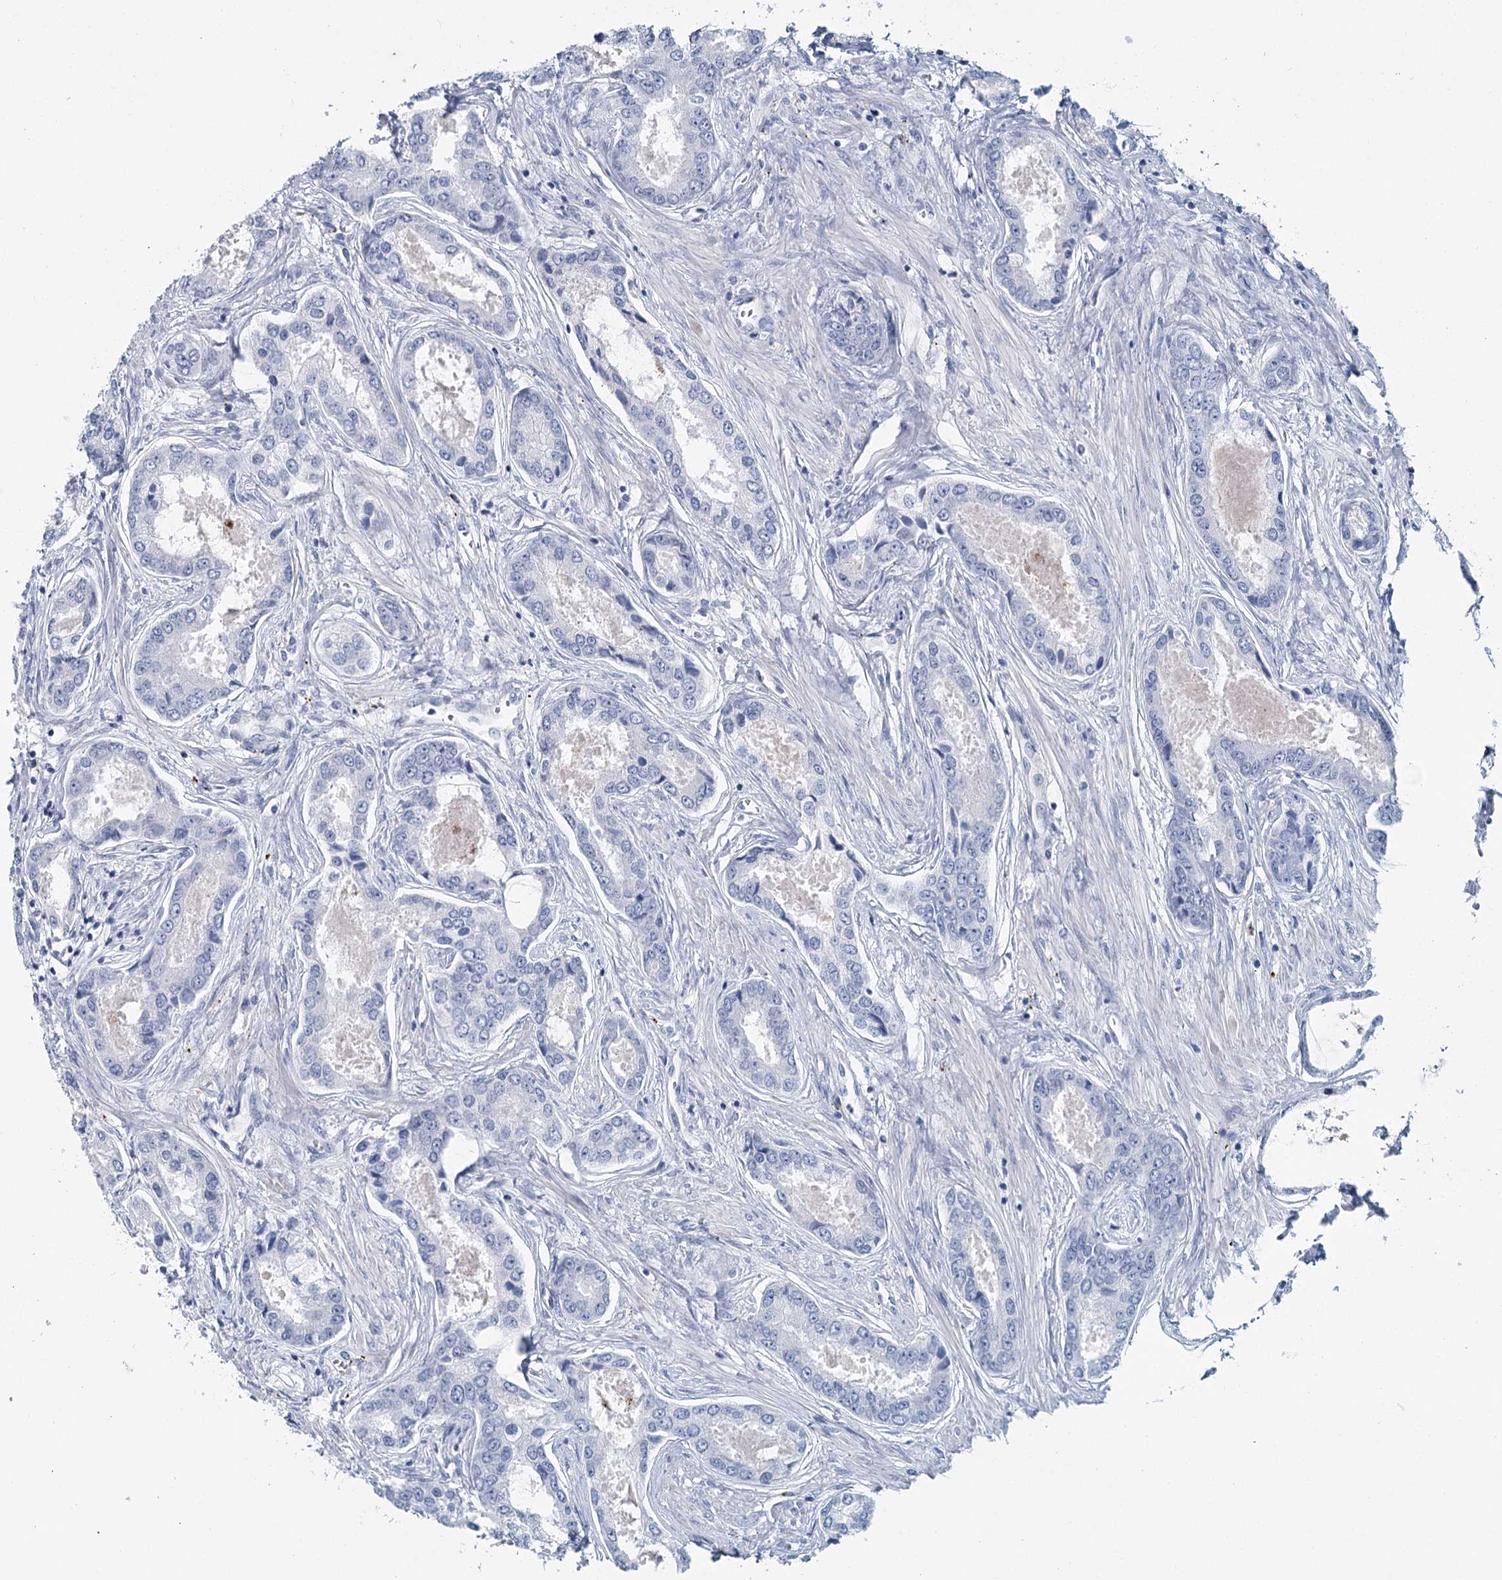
{"staining": {"intensity": "negative", "quantity": "none", "location": "none"}, "tissue": "prostate cancer", "cell_type": "Tumor cells", "image_type": "cancer", "snomed": [{"axis": "morphology", "description": "Adenocarcinoma, Low grade"}, {"axis": "topography", "description": "Prostate"}], "caption": "Immunohistochemistry histopathology image of neoplastic tissue: human adenocarcinoma (low-grade) (prostate) stained with DAB (3,3'-diaminobenzidine) reveals no significant protein staining in tumor cells.", "gene": "METTL7B", "patient": {"sex": "male", "age": 68}}